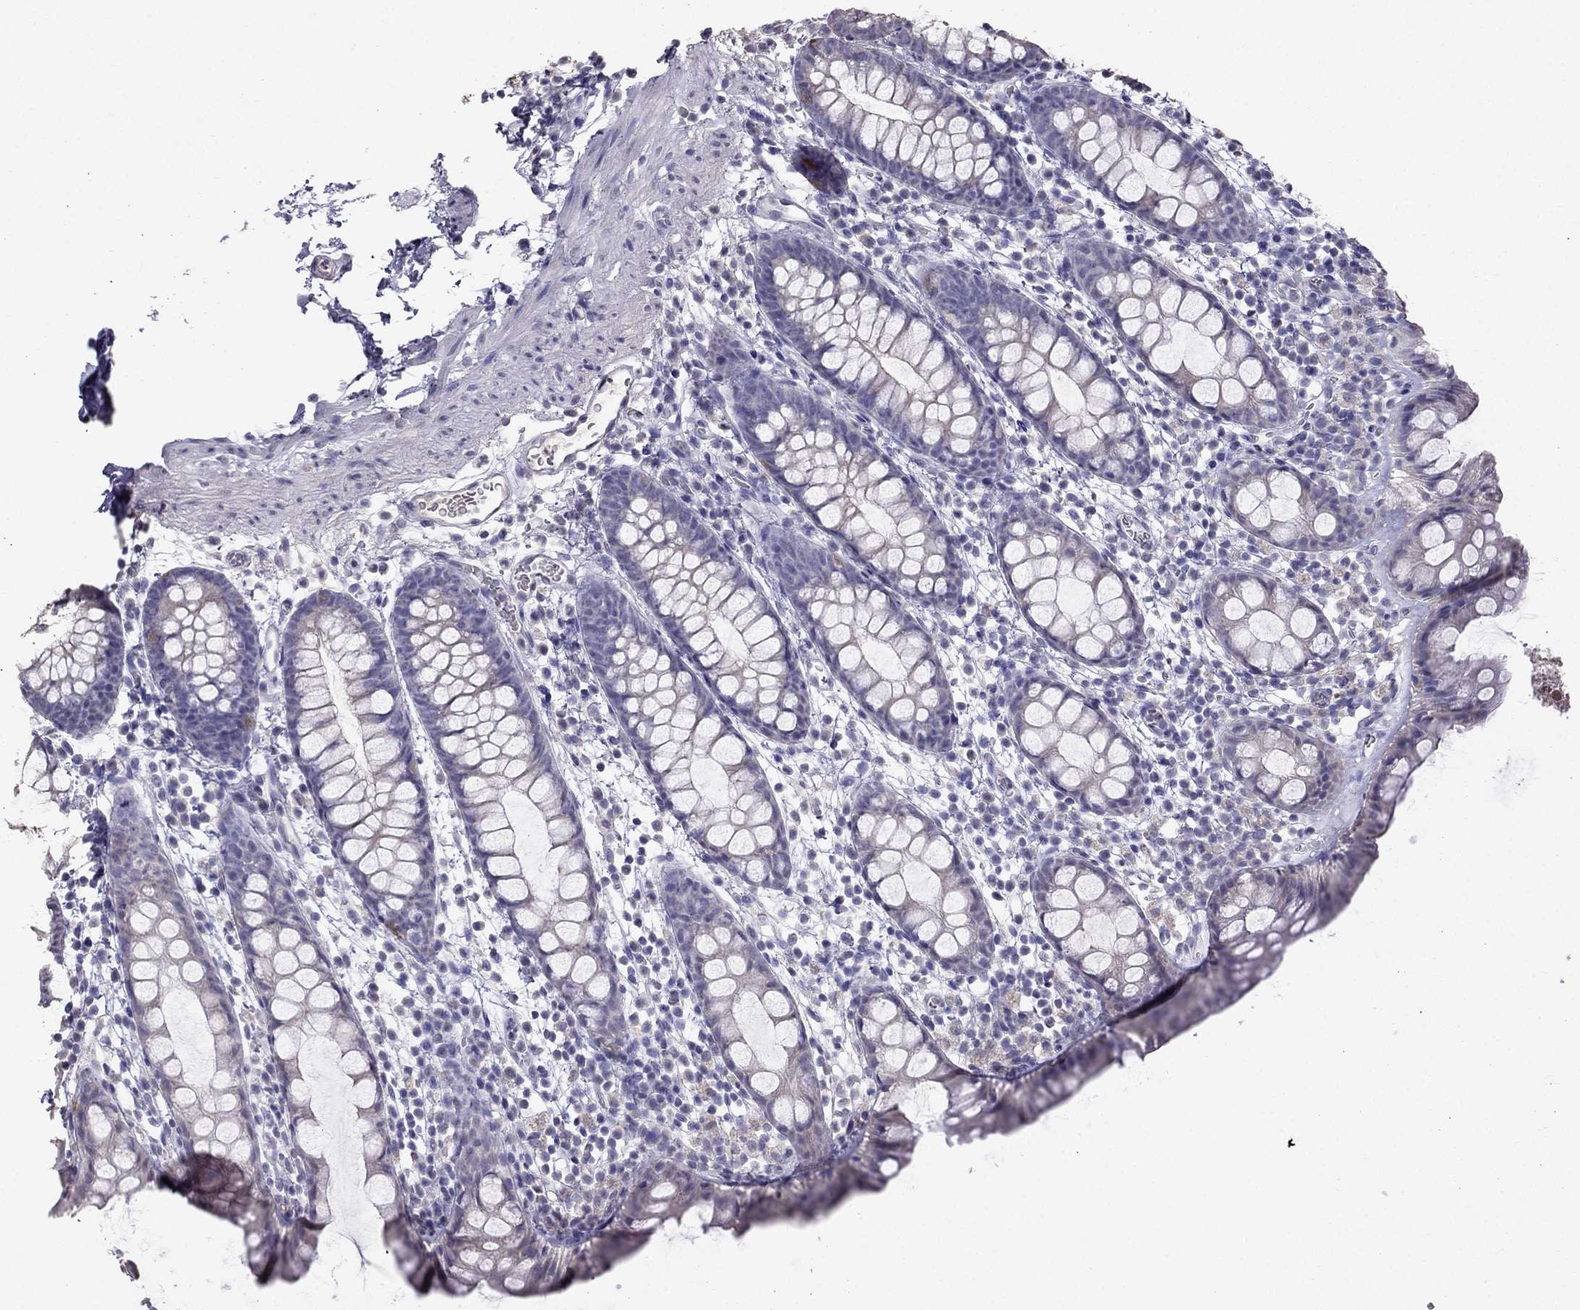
{"staining": {"intensity": "strong", "quantity": "<25%", "location": "cytoplasmic/membranous"}, "tissue": "rectum", "cell_type": "Glandular cells", "image_type": "normal", "snomed": [{"axis": "morphology", "description": "Normal tissue, NOS"}, {"axis": "topography", "description": "Rectum"}], "caption": "An immunohistochemistry (IHC) micrograph of benign tissue is shown. Protein staining in brown shows strong cytoplasmic/membranous positivity in rectum within glandular cells.", "gene": "ARHGAP11A", "patient": {"sex": "male", "age": 57}}